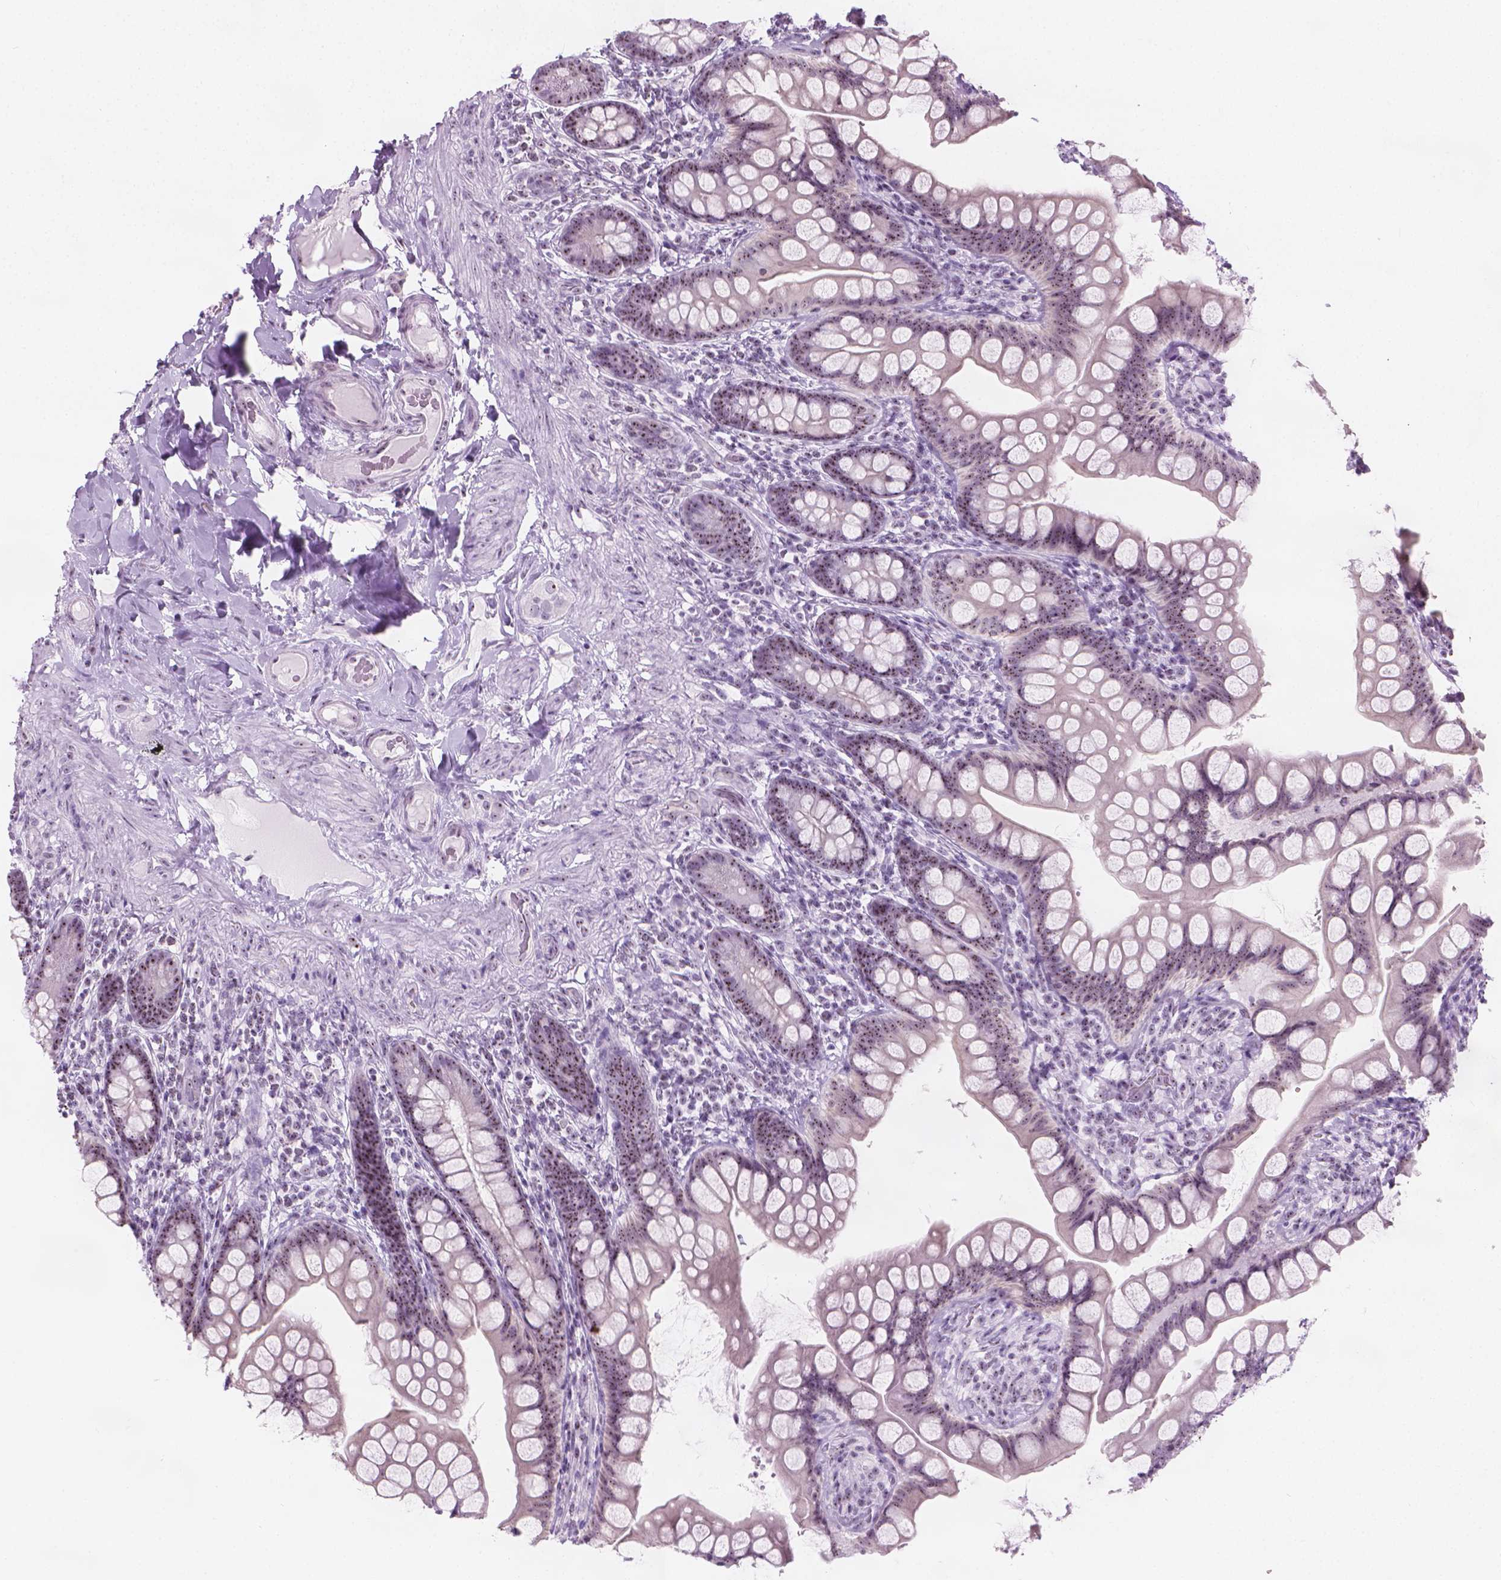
{"staining": {"intensity": "moderate", "quantity": "25%-75%", "location": "nuclear"}, "tissue": "small intestine", "cell_type": "Glandular cells", "image_type": "normal", "snomed": [{"axis": "morphology", "description": "Normal tissue, NOS"}, {"axis": "topography", "description": "Small intestine"}], "caption": "A high-resolution micrograph shows immunohistochemistry staining of benign small intestine, which displays moderate nuclear expression in approximately 25%-75% of glandular cells. The staining was performed using DAB to visualize the protein expression in brown, while the nuclei were stained in blue with hematoxylin (Magnification: 20x).", "gene": "NOL7", "patient": {"sex": "male", "age": 70}}